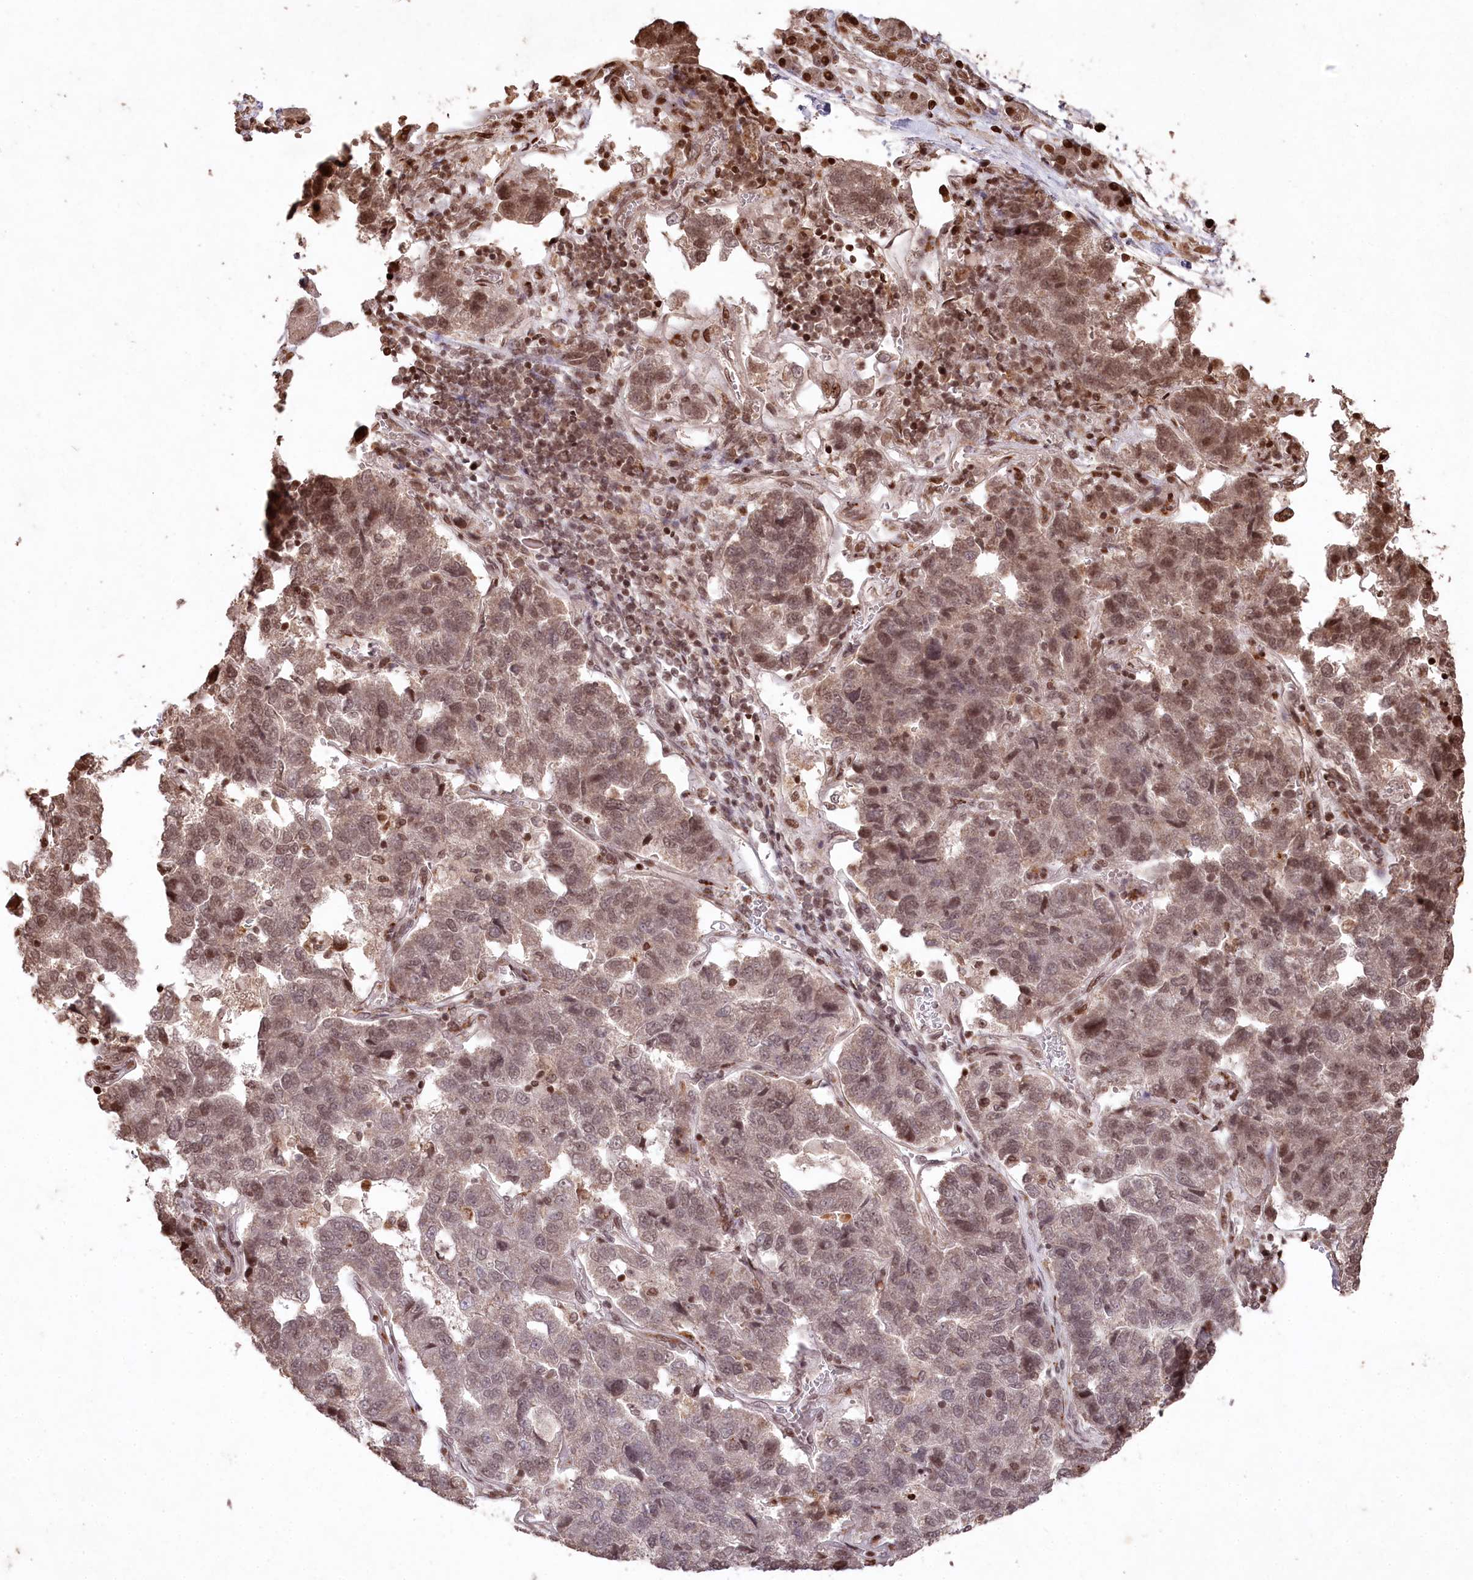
{"staining": {"intensity": "moderate", "quantity": ">75%", "location": "nuclear"}, "tissue": "pancreatic cancer", "cell_type": "Tumor cells", "image_type": "cancer", "snomed": [{"axis": "morphology", "description": "Adenocarcinoma, NOS"}, {"axis": "topography", "description": "Pancreas"}], "caption": "Immunohistochemical staining of pancreatic cancer (adenocarcinoma) reveals medium levels of moderate nuclear protein staining in approximately >75% of tumor cells.", "gene": "CCSER2", "patient": {"sex": "female", "age": 61}}